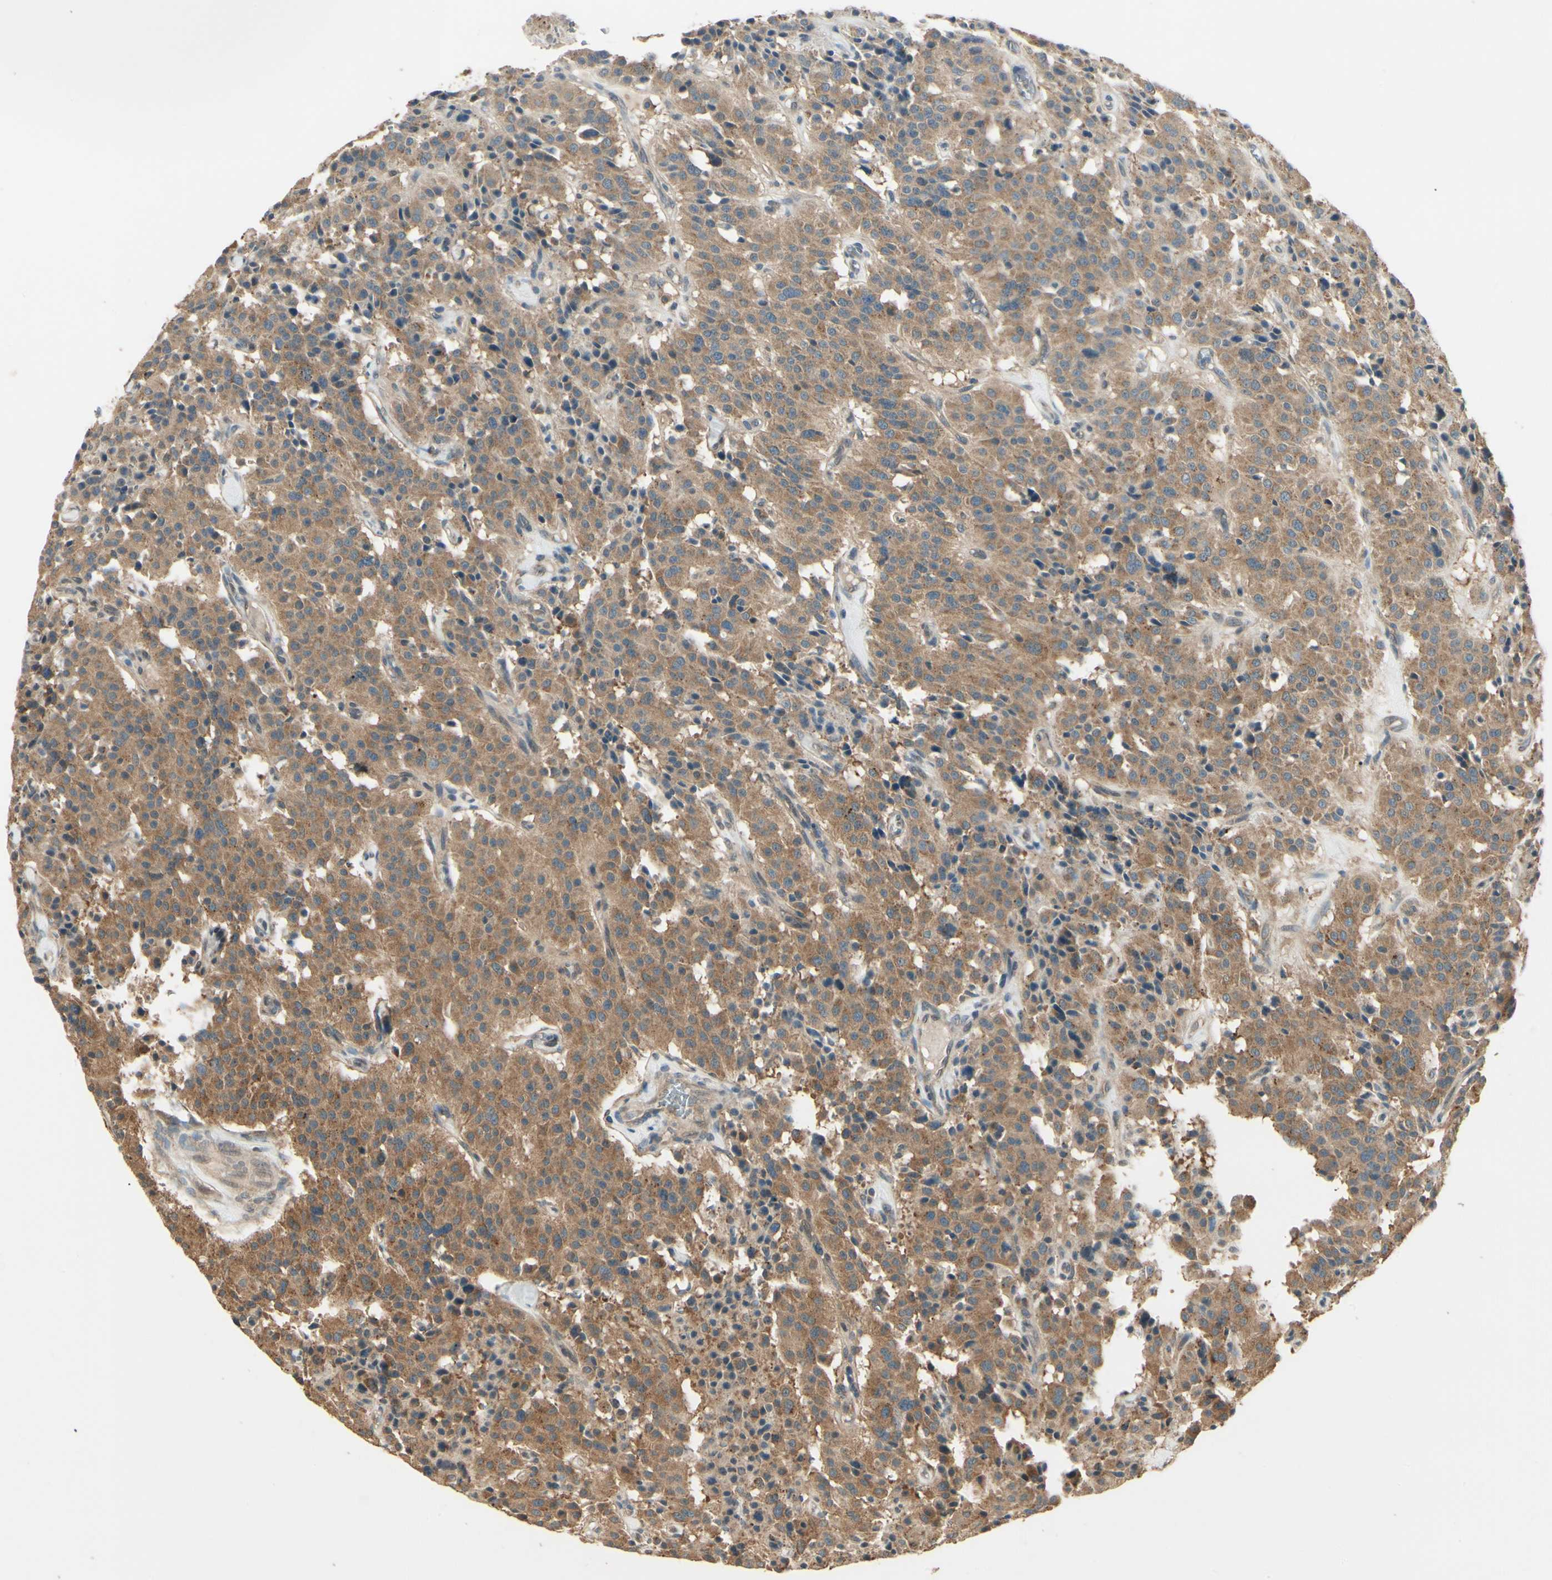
{"staining": {"intensity": "moderate", "quantity": ">75%", "location": "cytoplasmic/membranous"}, "tissue": "carcinoid", "cell_type": "Tumor cells", "image_type": "cancer", "snomed": [{"axis": "morphology", "description": "Carcinoid, malignant, NOS"}, {"axis": "topography", "description": "Lung"}], "caption": "Human carcinoid stained with a brown dye reveals moderate cytoplasmic/membranous positive staining in approximately >75% of tumor cells.", "gene": "CCT7", "patient": {"sex": "male", "age": 30}}